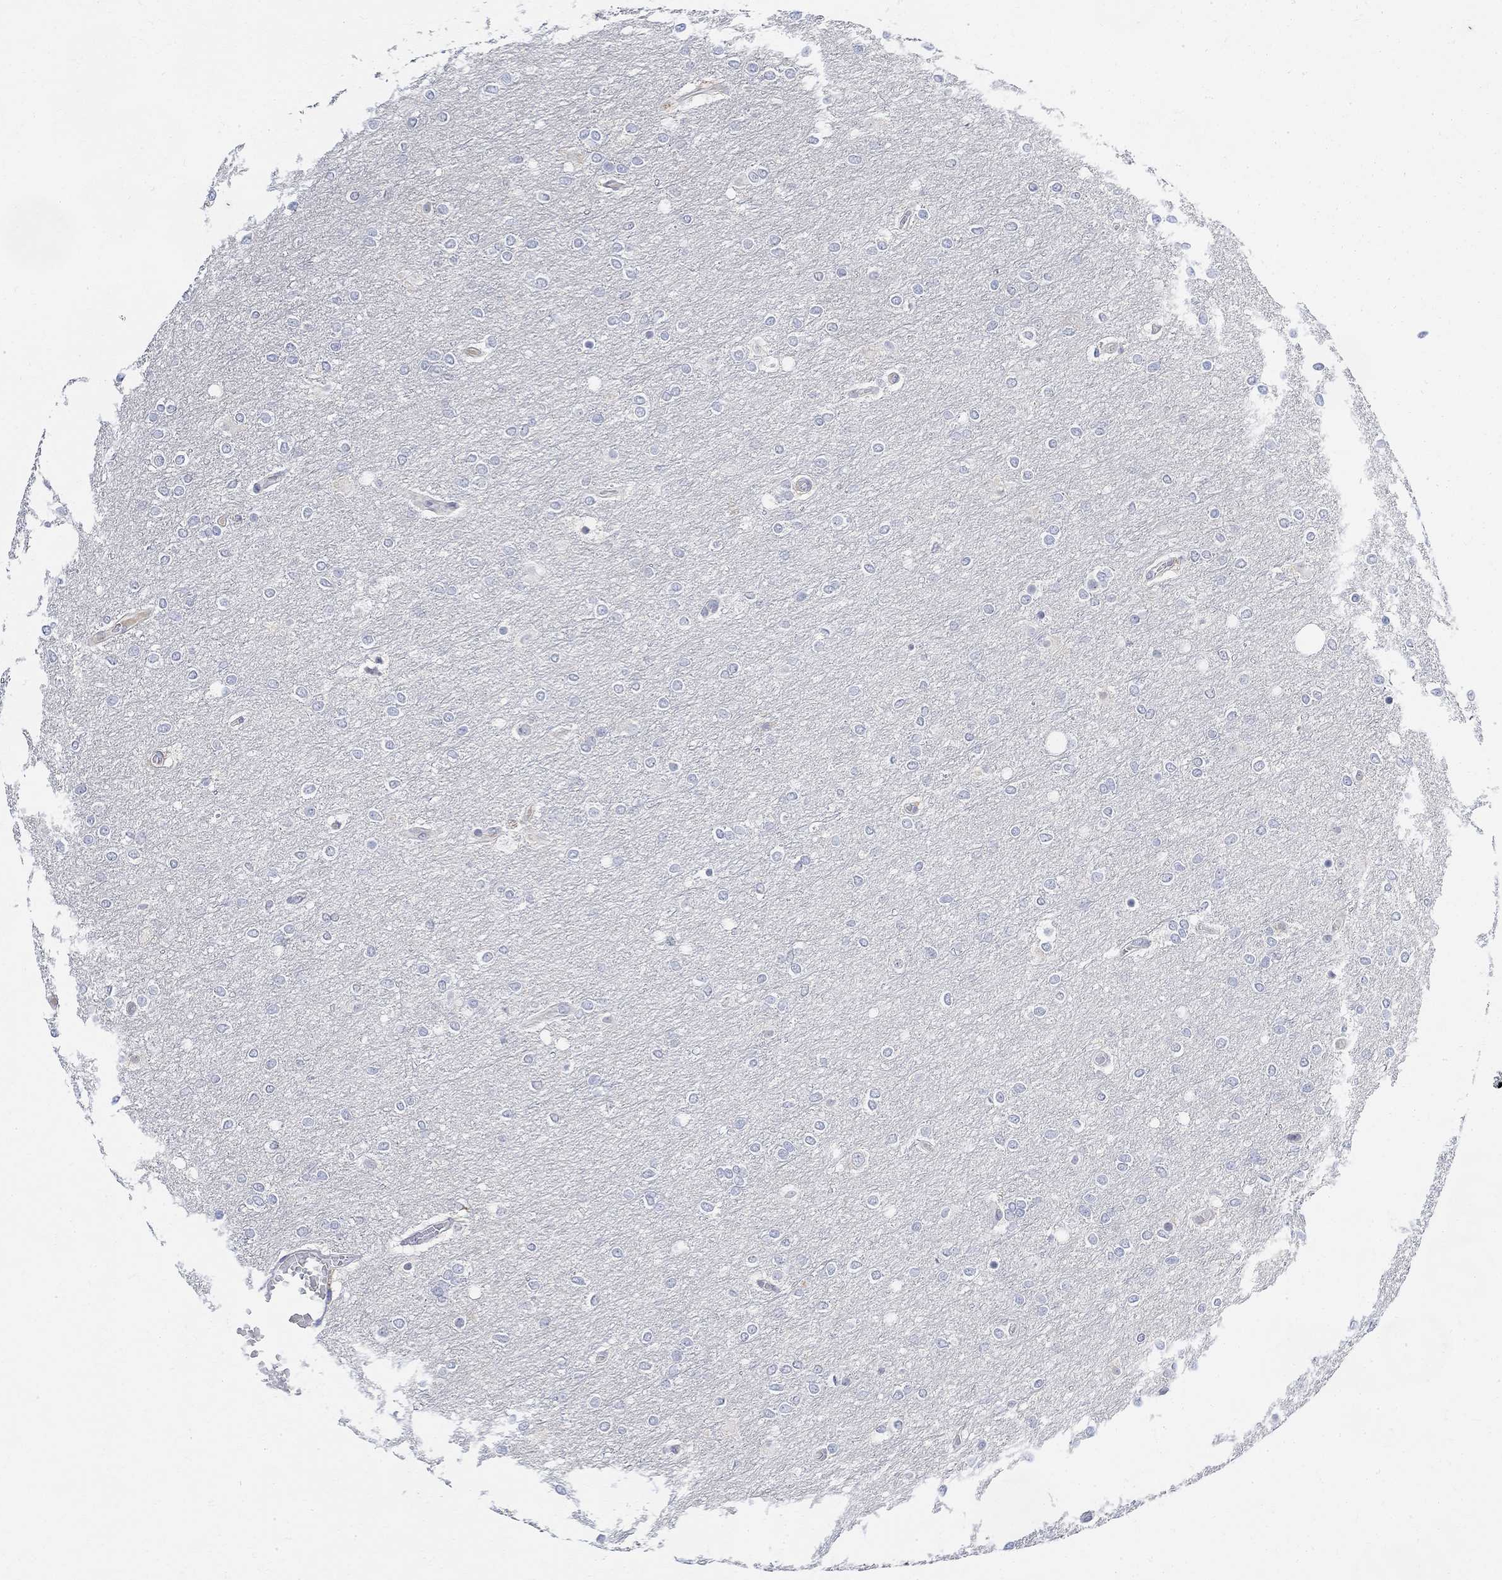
{"staining": {"intensity": "negative", "quantity": "none", "location": "none"}, "tissue": "glioma", "cell_type": "Tumor cells", "image_type": "cancer", "snomed": [{"axis": "morphology", "description": "Glioma, malignant, High grade"}, {"axis": "topography", "description": "Brain"}], "caption": "An immunohistochemistry photomicrograph of malignant glioma (high-grade) is shown. There is no staining in tumor cells of malignant glioma (high-grade).", "gene": "FNDC5", "patient": {"sex": "female", "age": 61}}